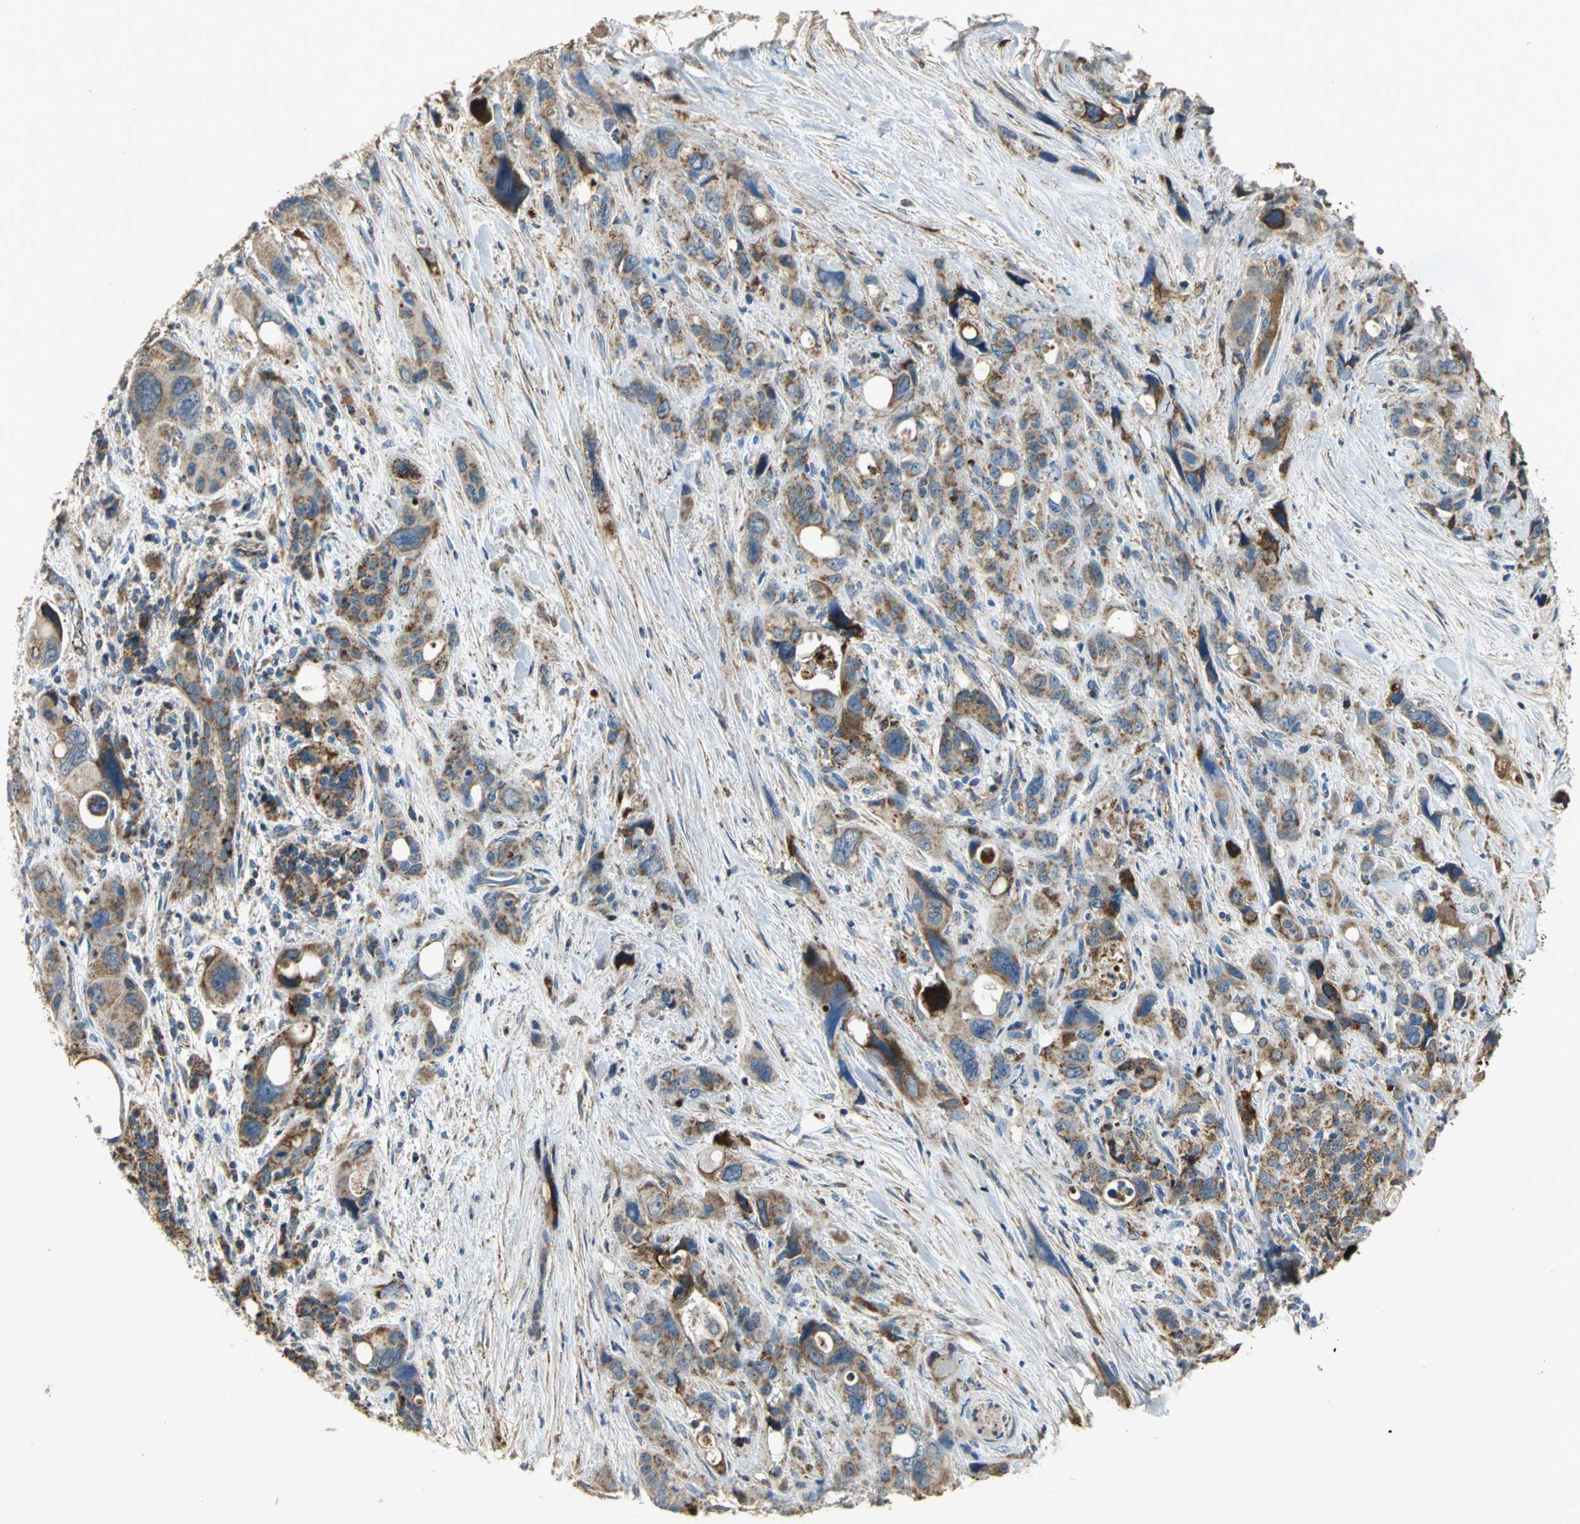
{"staining": {"intensity": "strong", "quantity": ">75%", "location": "cytoplasmic/membranous"}, "tissue": "pancreatic cancer", "cell_type": "Tumor cells", "image_type": "cancer", "snomed": [{"axis": "morphology", "description": "Adenocarcinoma, NOS"}, {"axis": "topography", "description": "Pancreas"}], "caption": "High-power microscopy captured an immunohistochemistry histopathology image of pancreatic cancer (adenocarcinoma), revealing strong cytoplasmic/membranous expression in approximately >75% of tumor cells.", "gene": "NDUFB5", "patient": {"sex": "male", "age": 46}}